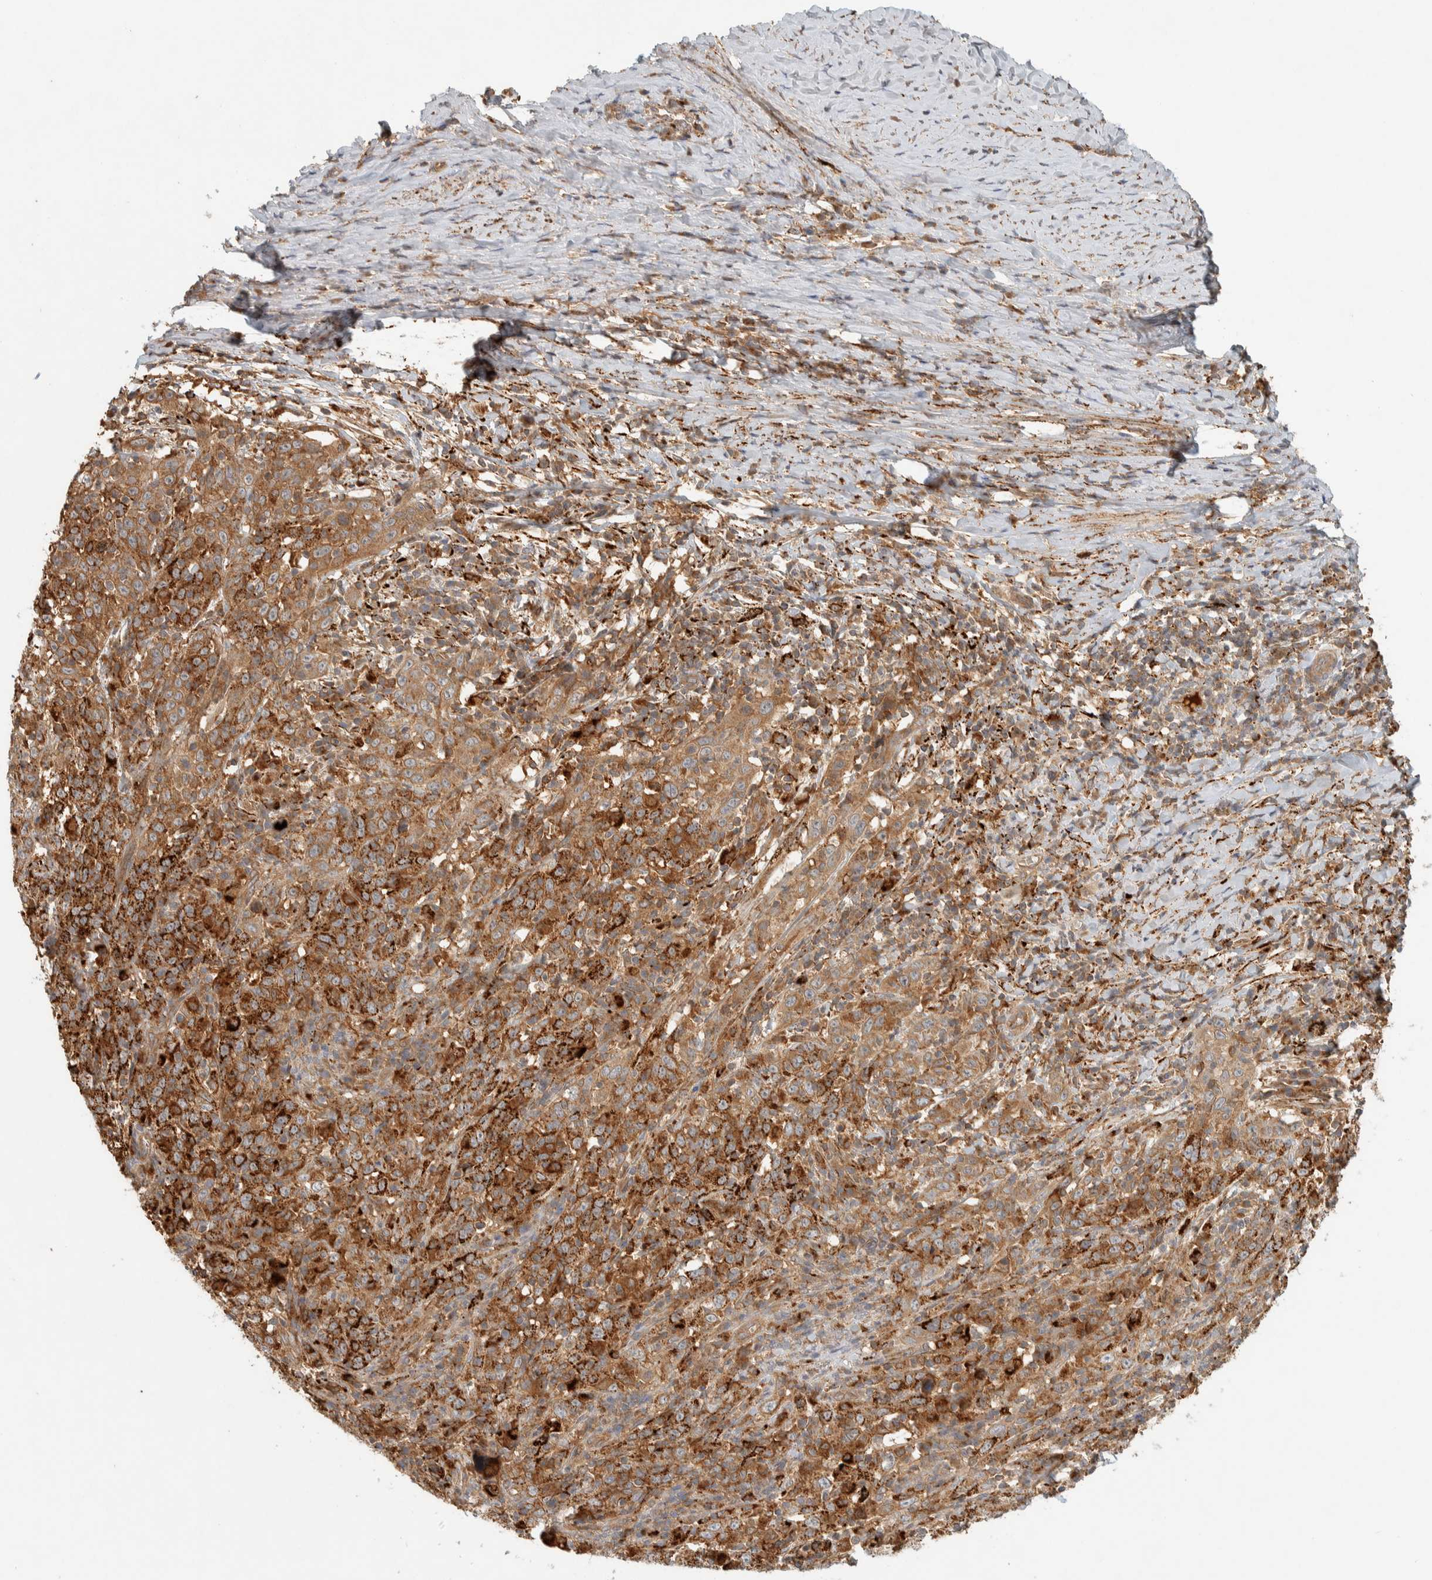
{"staining": {"intensity": "strong", "quantity": ">75%", "location": "cytoplasmic/membranous"}, "tissue": "cervical cancer", "cell_type": "Tumor cells", "image_type": "cancer", "snomed": [{"axis": "morphology", "description": "Squamous cell carcinoma, NOS"}, {"axis": "topography", "description": "Cervix"}], "caption": "High-power microscopy captured an IHC histopathology image of squamous cell carcinoma (cervical), revealing strong cytoplasmic/membranous staining in about >75% of tumor cells.", "gene": "FAM167A", "patient": {"sex": "female", "age": 46}}